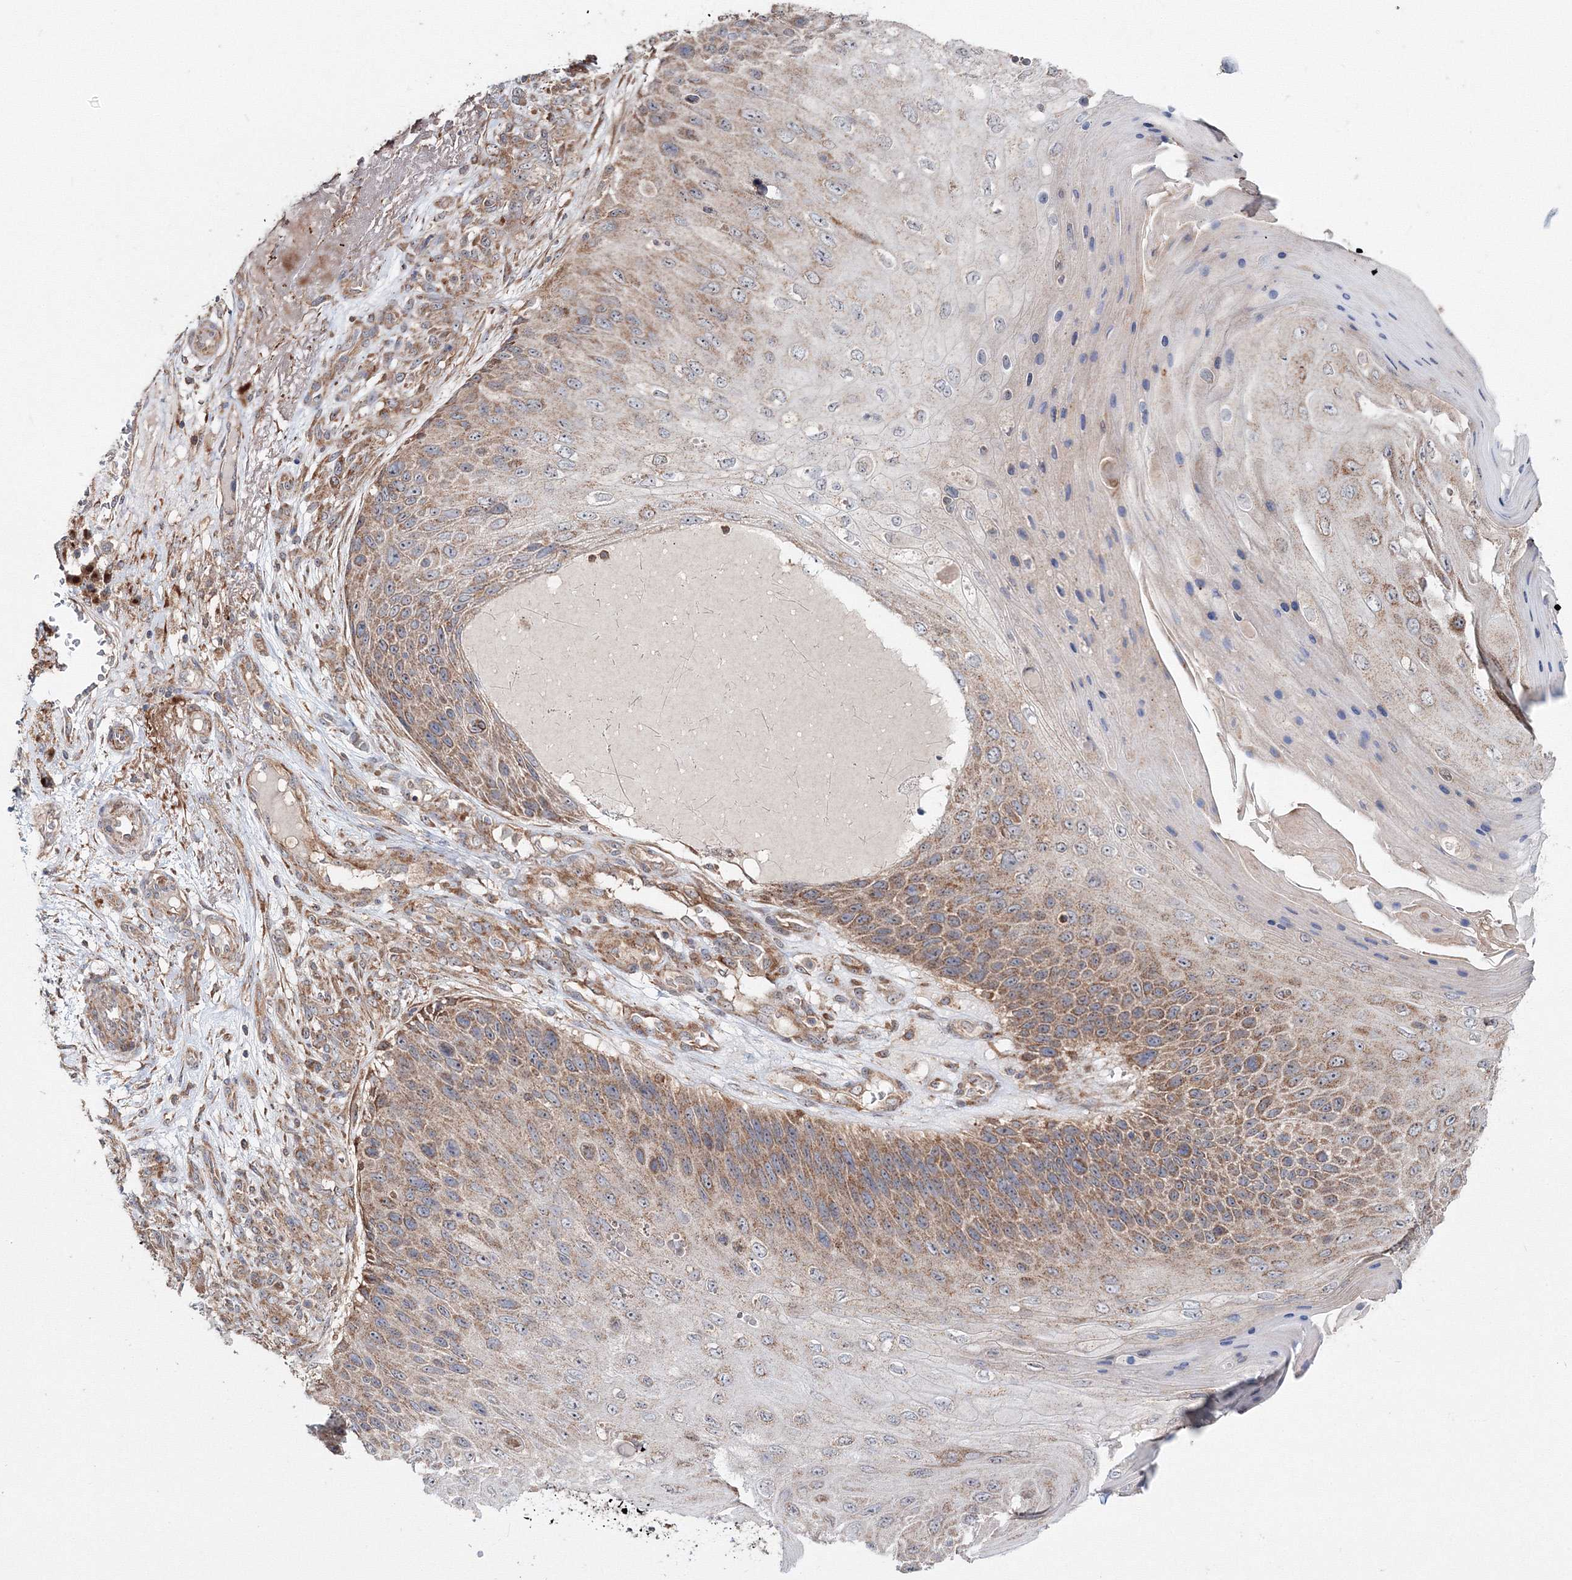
{"staining": {"intensity": "moderate", "quantity": ">75%", "location": "cytoplasmic/membranous"}, "tissue": "skin cancer", "cell_type": "Tumor cells", "image_type": "cancer", "snomed": [{"axis": "morphology", "description": "Squamous cell carcinoma, NOS"}, {"axis": "topography", "description": "Skin"}], "caption": "Human squamous cell carcinoma (skin) stained for a protein (brown) displays moderate cytoplasmic/membranous positive positivity in about >75% of tumor cells.", "gene": "PEX13", "patient": {"sex": "female", "age": 88}}